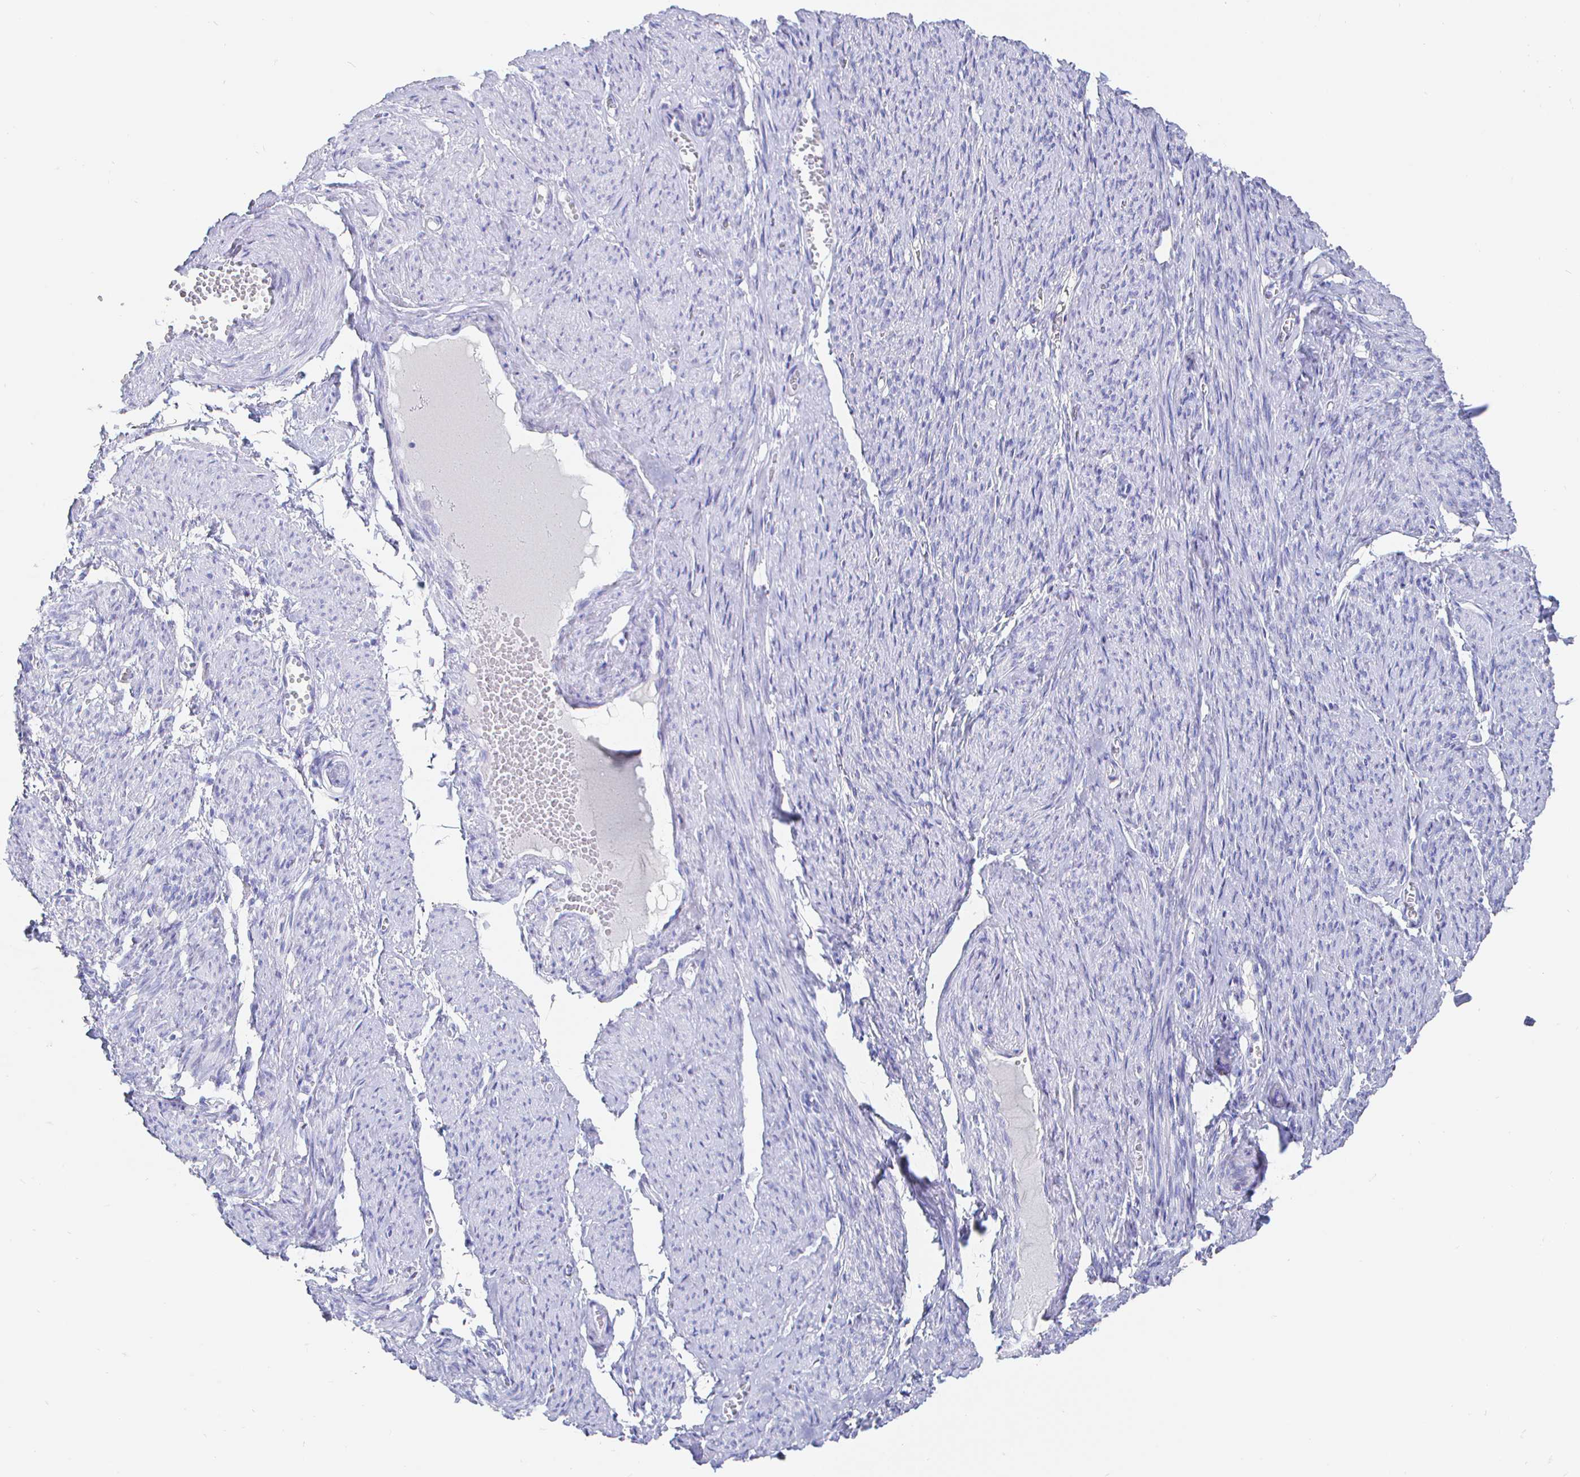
{"staining": {"intensity": "negative", "quantity": "none", "location": "none"}, "tissue": "smooth muscle", "cell_type": "Smooth muscle cells", "image_type": "normal", "snomed": [{"axis": "morphology", "description": "Normal tissue, NOS"}, {"axis": "topography", "description": "Smooth muscle"}], "caption": "The IHC image has no significant staining in smooth muscle cells of smooth muscle.", "gene": "CLCA1", "patient": {"sex": "female", "age": 65}}